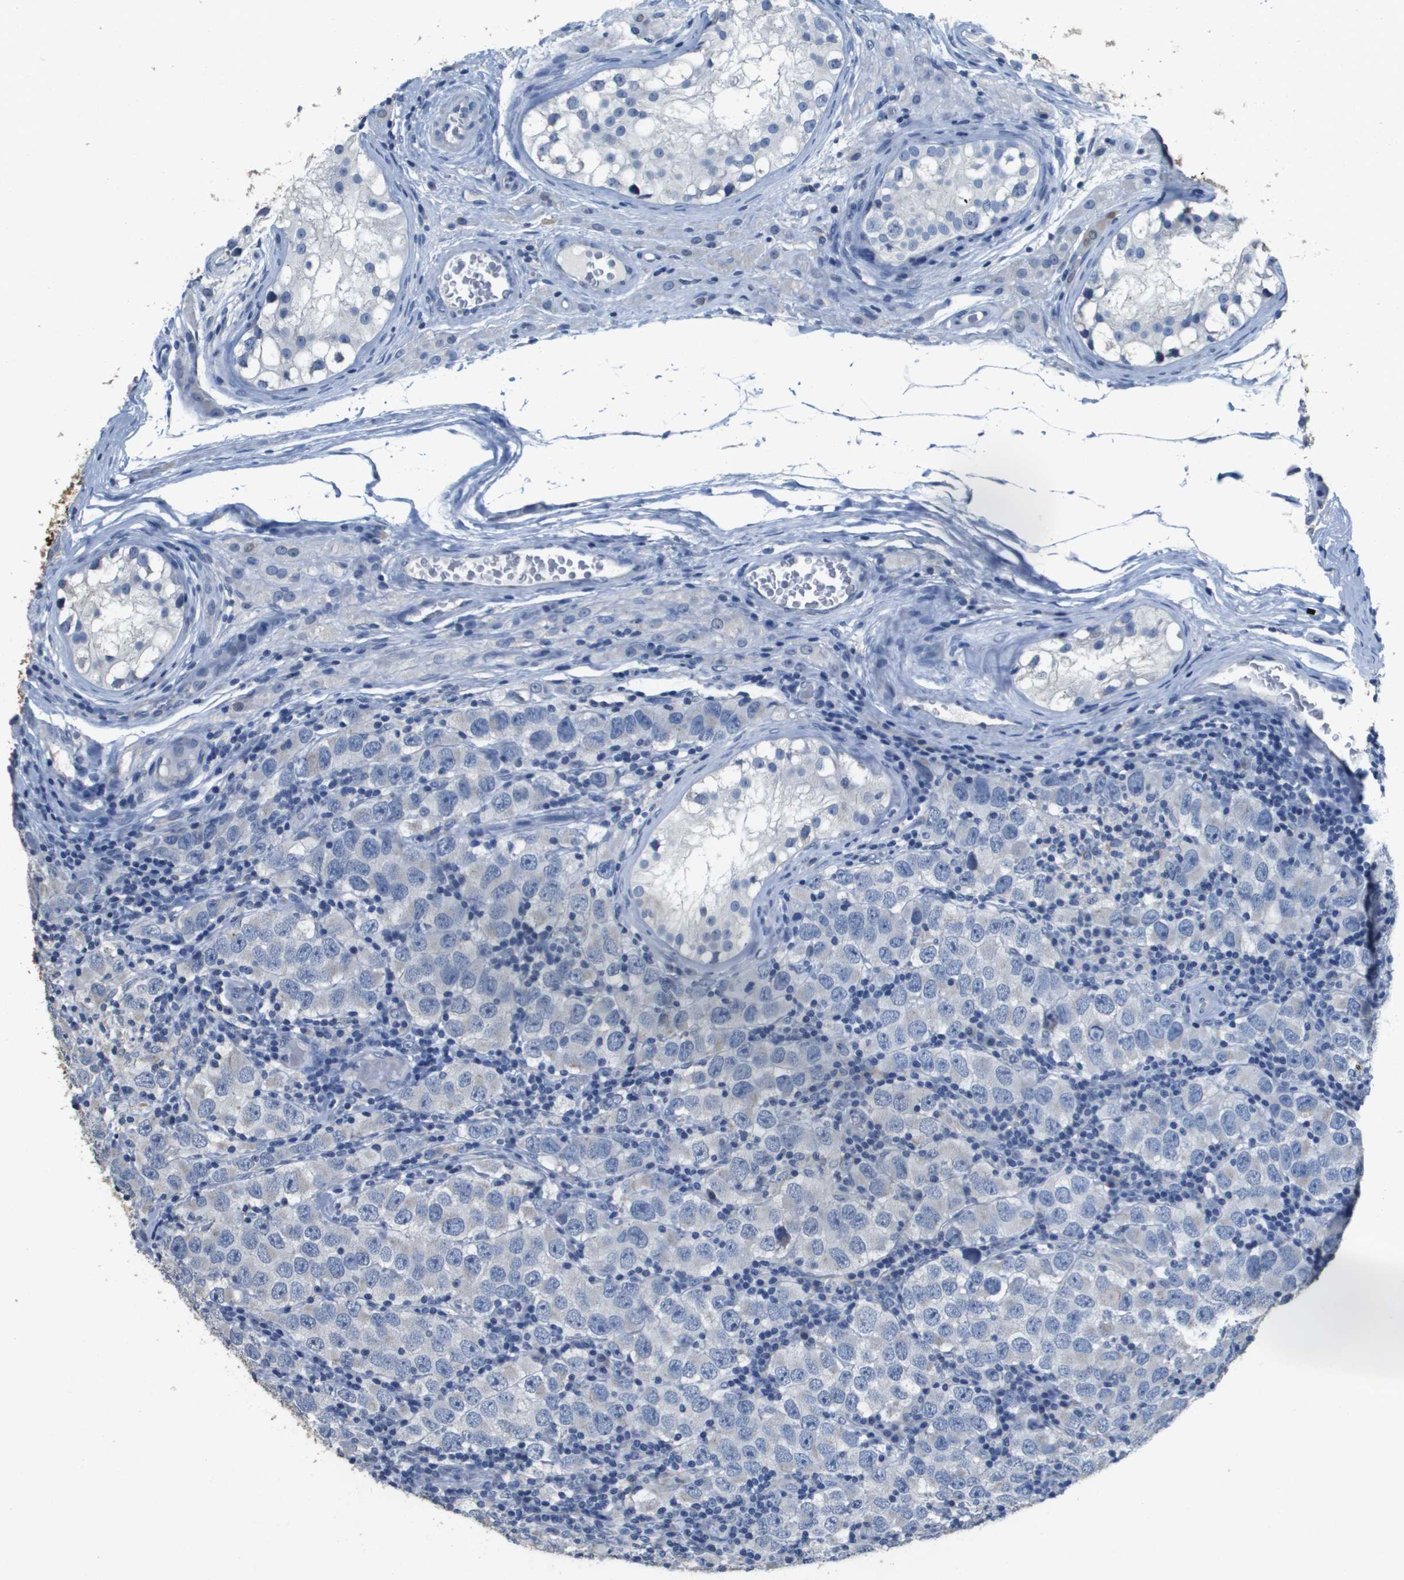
{"staining": {"intensity": "negative", "quantity": "none", "location": "none"}, "tissue": "testis cancer", "cell_type": "Tumor cells", "image_type": "cancer", "snomed": [{"axis": "morphology", "description": "Carcinoma, Embryonal, NOS"}, {"axis": "topography", "description": "Testis"}], "caption": "High power microscopy histopathology image of an immunohistochemistry (IHC) image of testis cancer (embryonal carcinoma), revealing no significant positivity in tumor cells.", "gene": "MT3", "patient": {"sex": "male", "age": 21}}